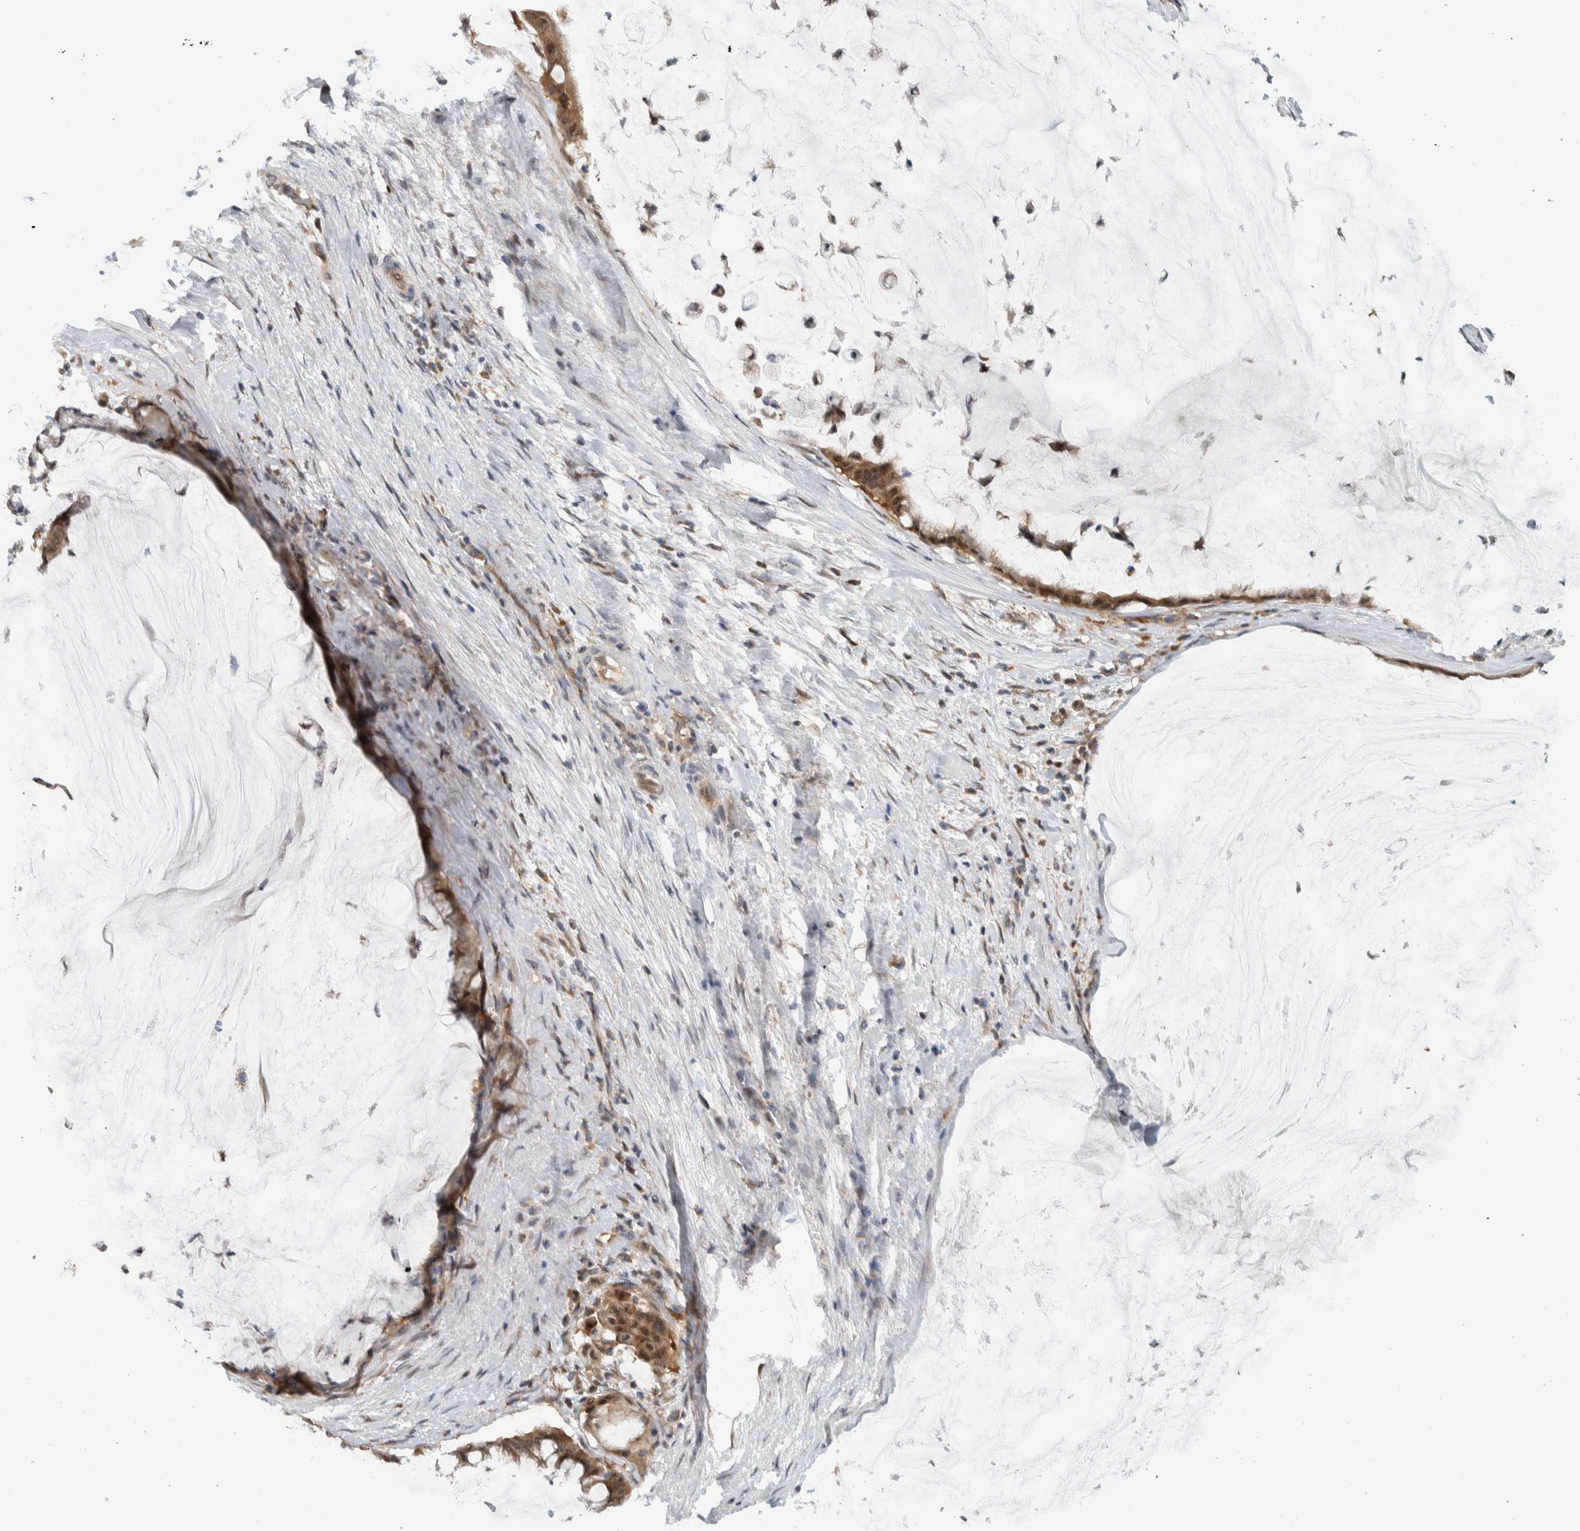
{"staining": {"intensity": "moderate", "quantity": ">75%", "location": "cytoplasmic/membranous"}, "tissue": "pancreatic cancer", "cell_type": "Tumor cells", "image_type": "cancer", "snomed": [{"axis": "morphology", "description": "Adenocarcinoma, NOS"}, {"axis": "topography", "description": "Pancreas"}], "caption": "Protein expression analysis of pancreatic adenocarcinoma demonstrates moderate cytoplasmic/membranous expression in about >75% of tumor cells.", "gene": "CCDC43", "patient": {"sex": "male", "age": 41}}